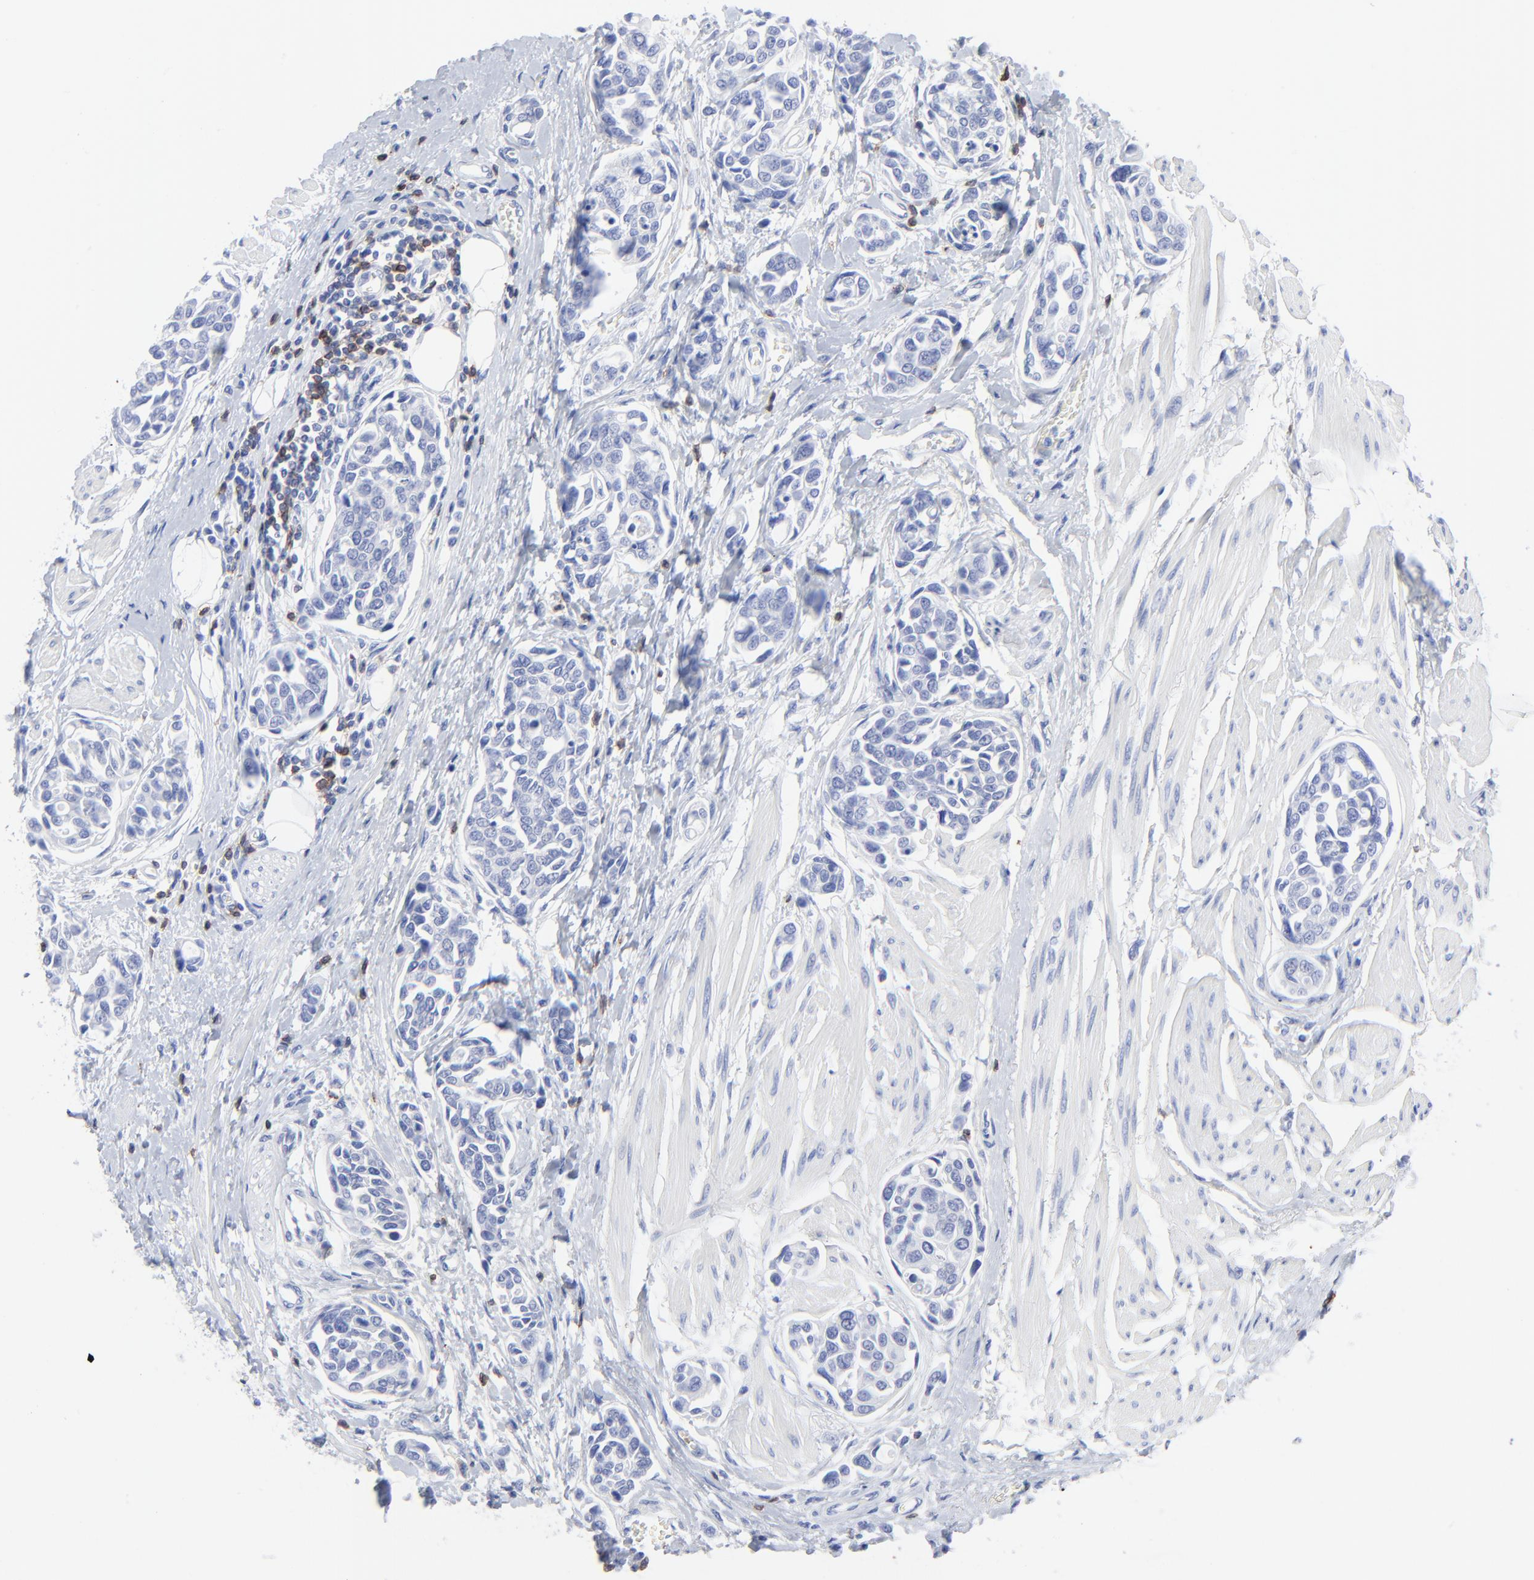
{"staining": {"intensity": "negative", "quantity": "none", "location": "none"}, "tissue": "urothelial cancer", "cell_type": "Tumor cells", "image_type": "cancer", "snomed": [{"axis": "morphology", "description": "Urothelial carcinoma, High grade"}, {"axis": "topography", "description": "Urinary bladder"}], "caption": "This histopathology image is of urothelial cancer stained with immunohistochemistry to label a protein in brown with the nuclei are counter-stained blue. There is no positivity in tumor cells.", "gene": "LCK", "patient": {"sex": "male", "age": 78}}